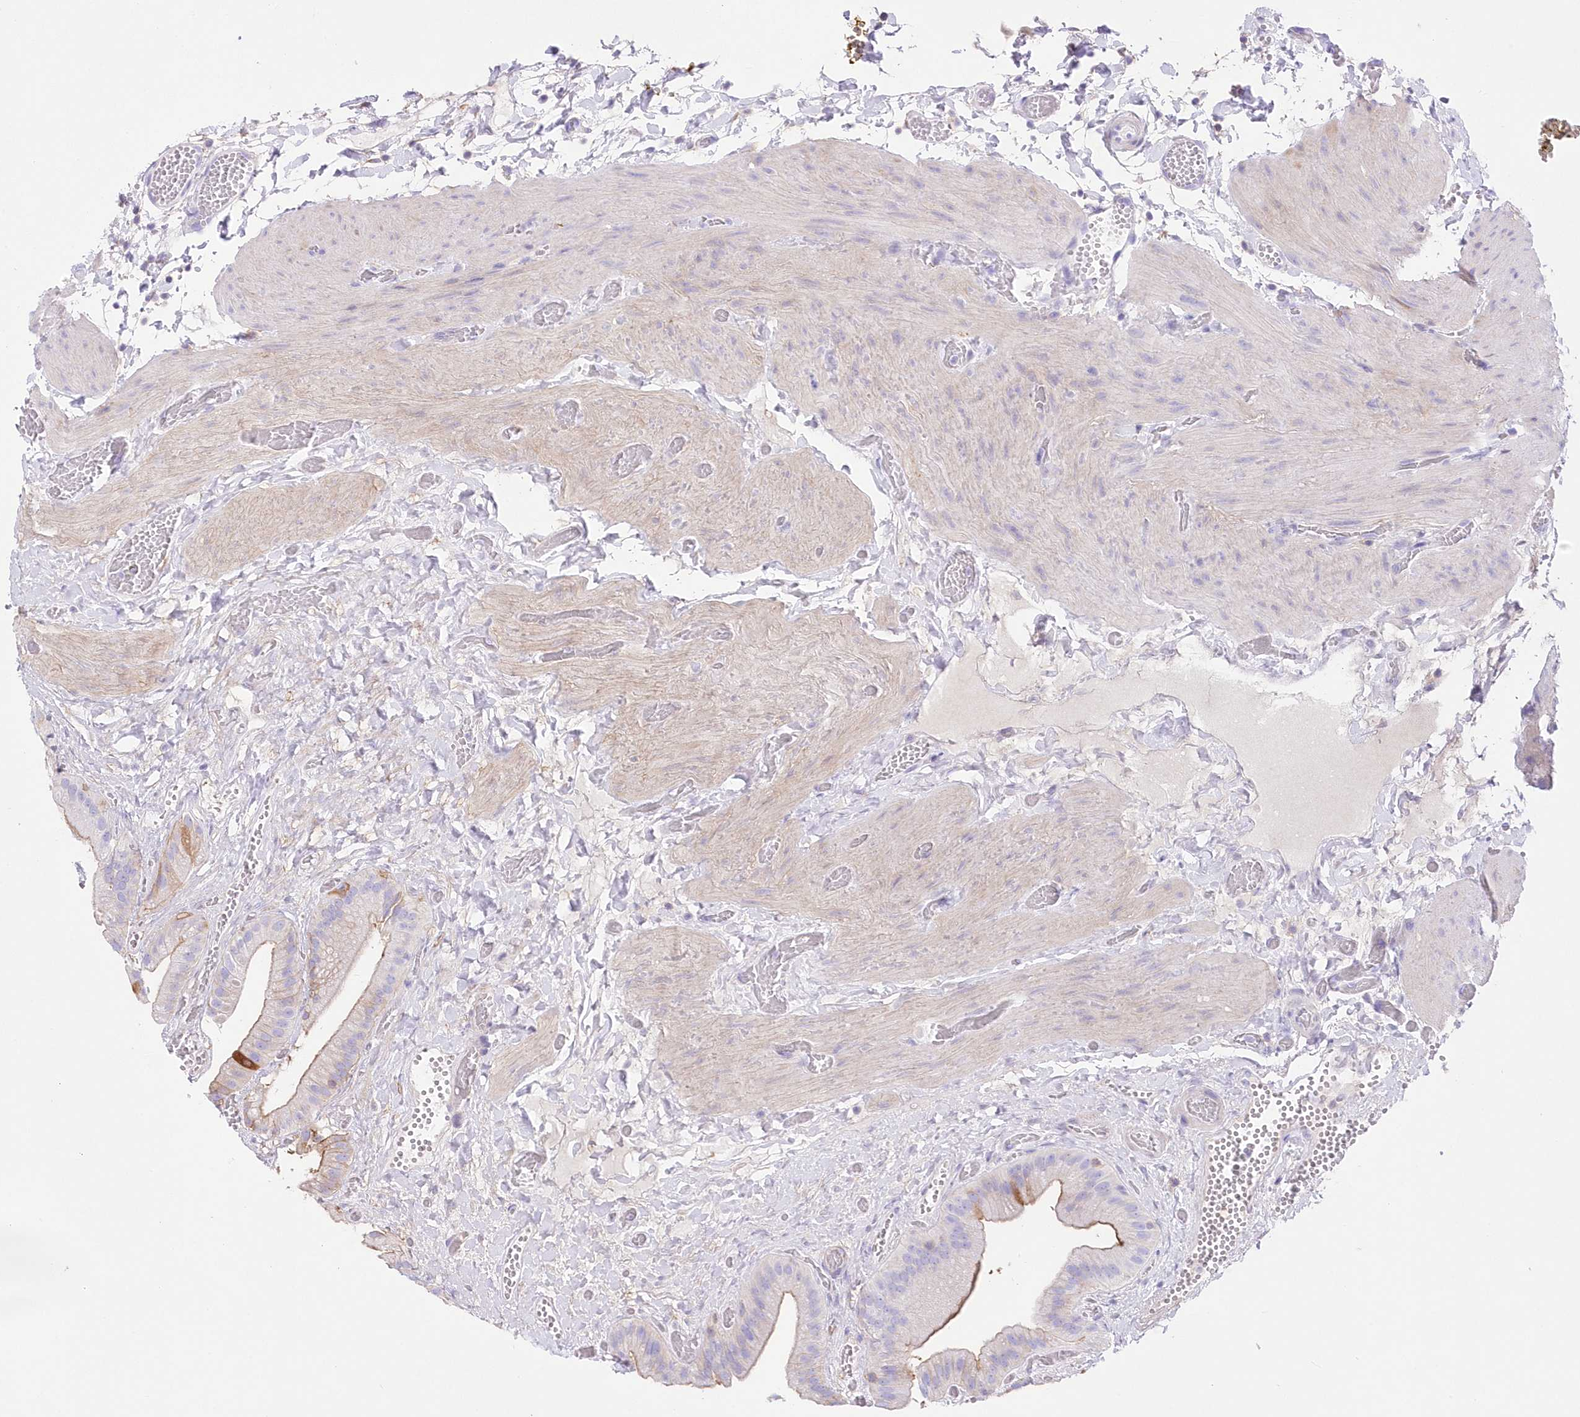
{"staining": {"intensity": "moderate", "quantity": "<25%", "location": "cytoplasmic/membranous"}, "tissue": "gallbladder", "cell_type": "Glandular cells", "image_type": "normal", "snomed": [{"axis": "morphology", "description": "Normal tissue, NOS"}, {"axis": "topography", "description": "Gallbladder"}], "caption": "Immunohistochemical staining of normal human gallbladder demonstrates <25% levels of moderate cytoplasmic/membranous protein positivity in approximately <25% of glandular cells.", "gene": "DNAJC19", "patient": {"sex": "female", "age": 64}}